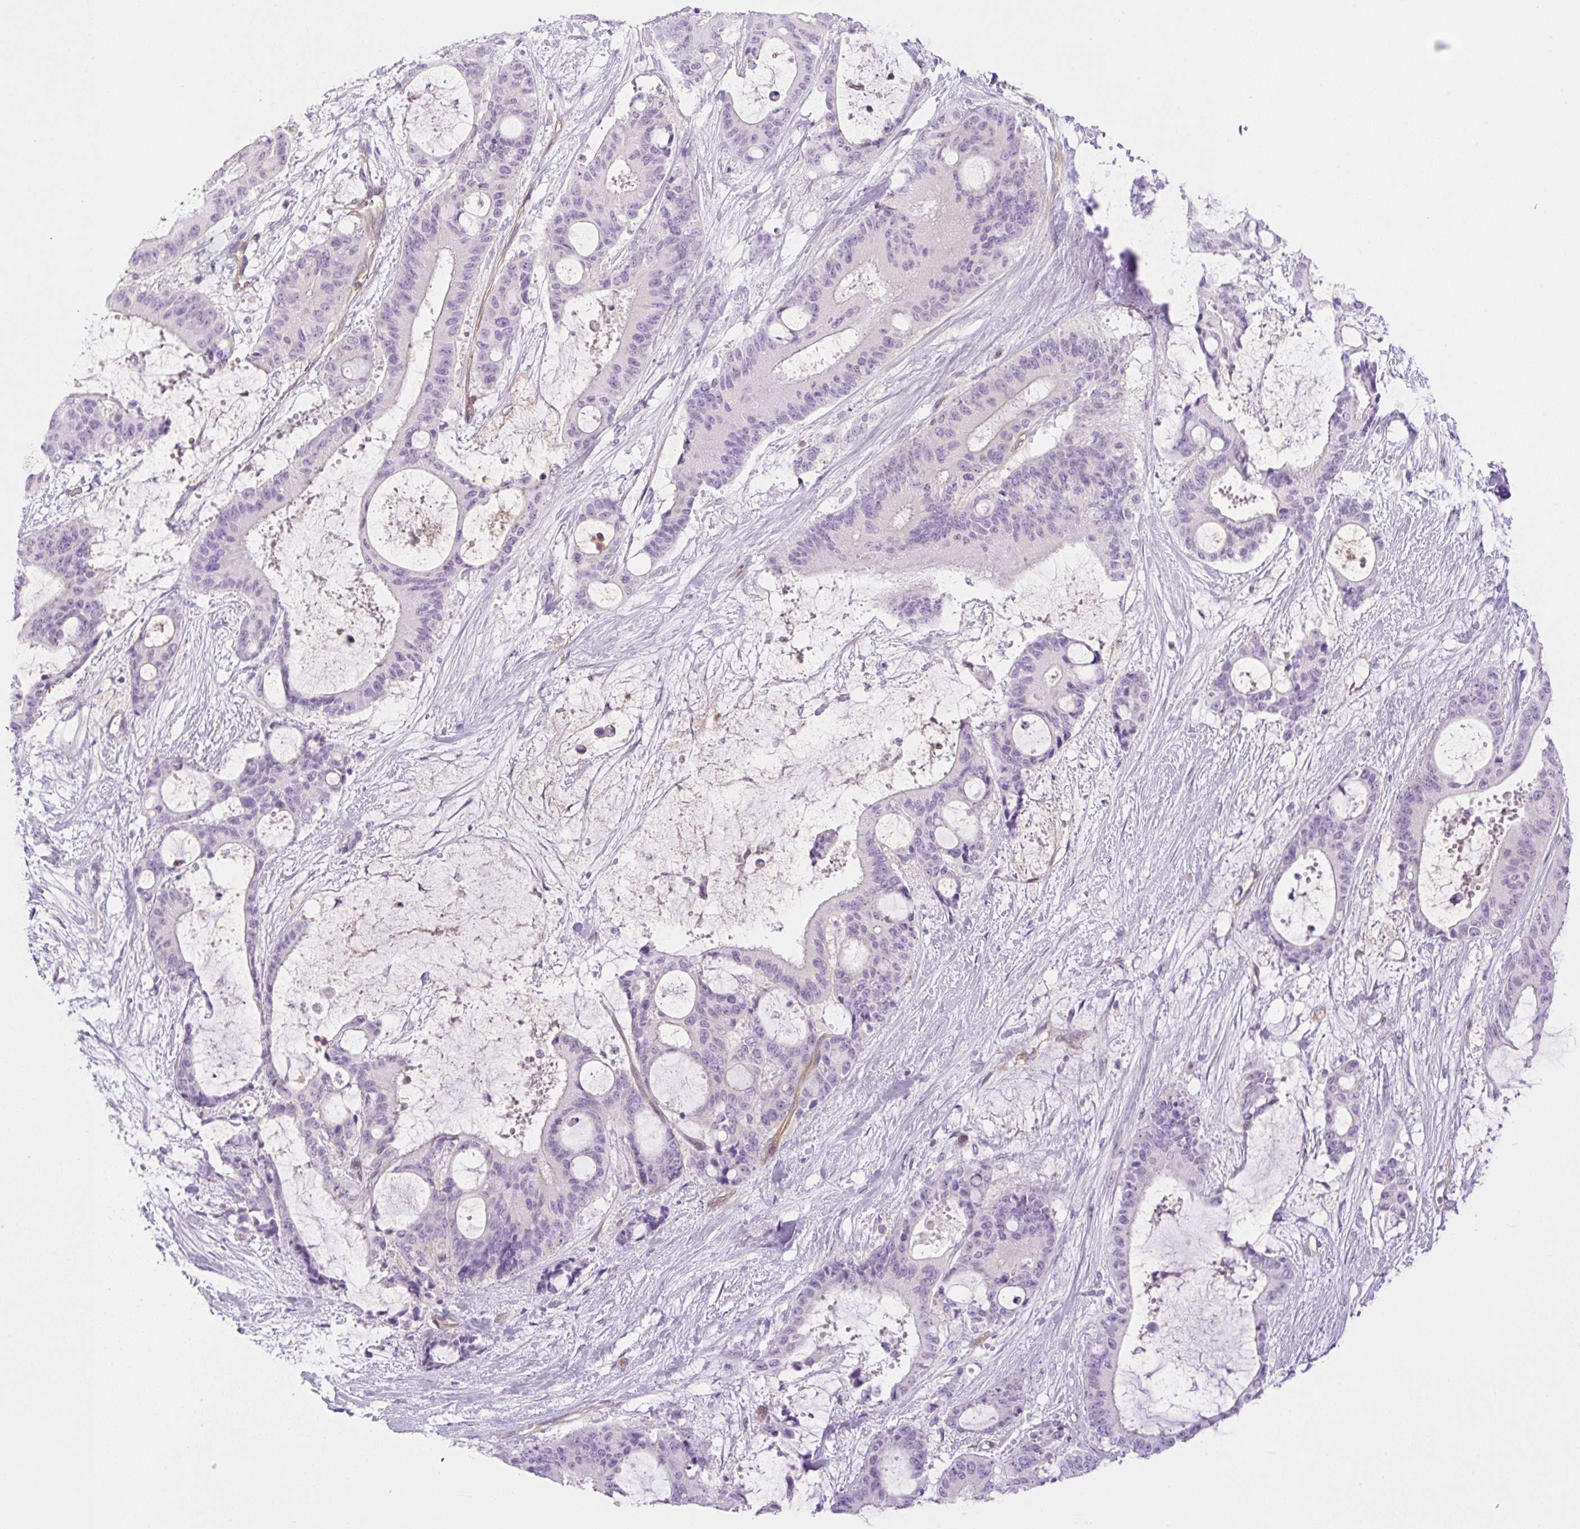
{"staining": {"intensity": "negative", "quantity": "none", "location": "none"}, "tissue": "liver cancer", "cell_type": "Tumor cells", "image_type": "cancer", "snomed": [{"axis": "morphology", "description": "Normal tissue, NOS"}, {"axis": "morphology", "description": "Cholangiocarcinoma"}, {"axis": "topography", "description": "Liver"}, {"axis": "topography", "description": "Peripheral nerve tissue"}], "caption": "Tumor cells are negative for brown protein staining in liver cancer. (Stains: DAB (3,3'-diaminobenzidine) immunohistochemistry (IHC) with hematoxylin counter stain, Microscopy: brightfield microscopy at high magnification).", "gene": "EHD3", "patient": {"sex": "female", "age": 73}}